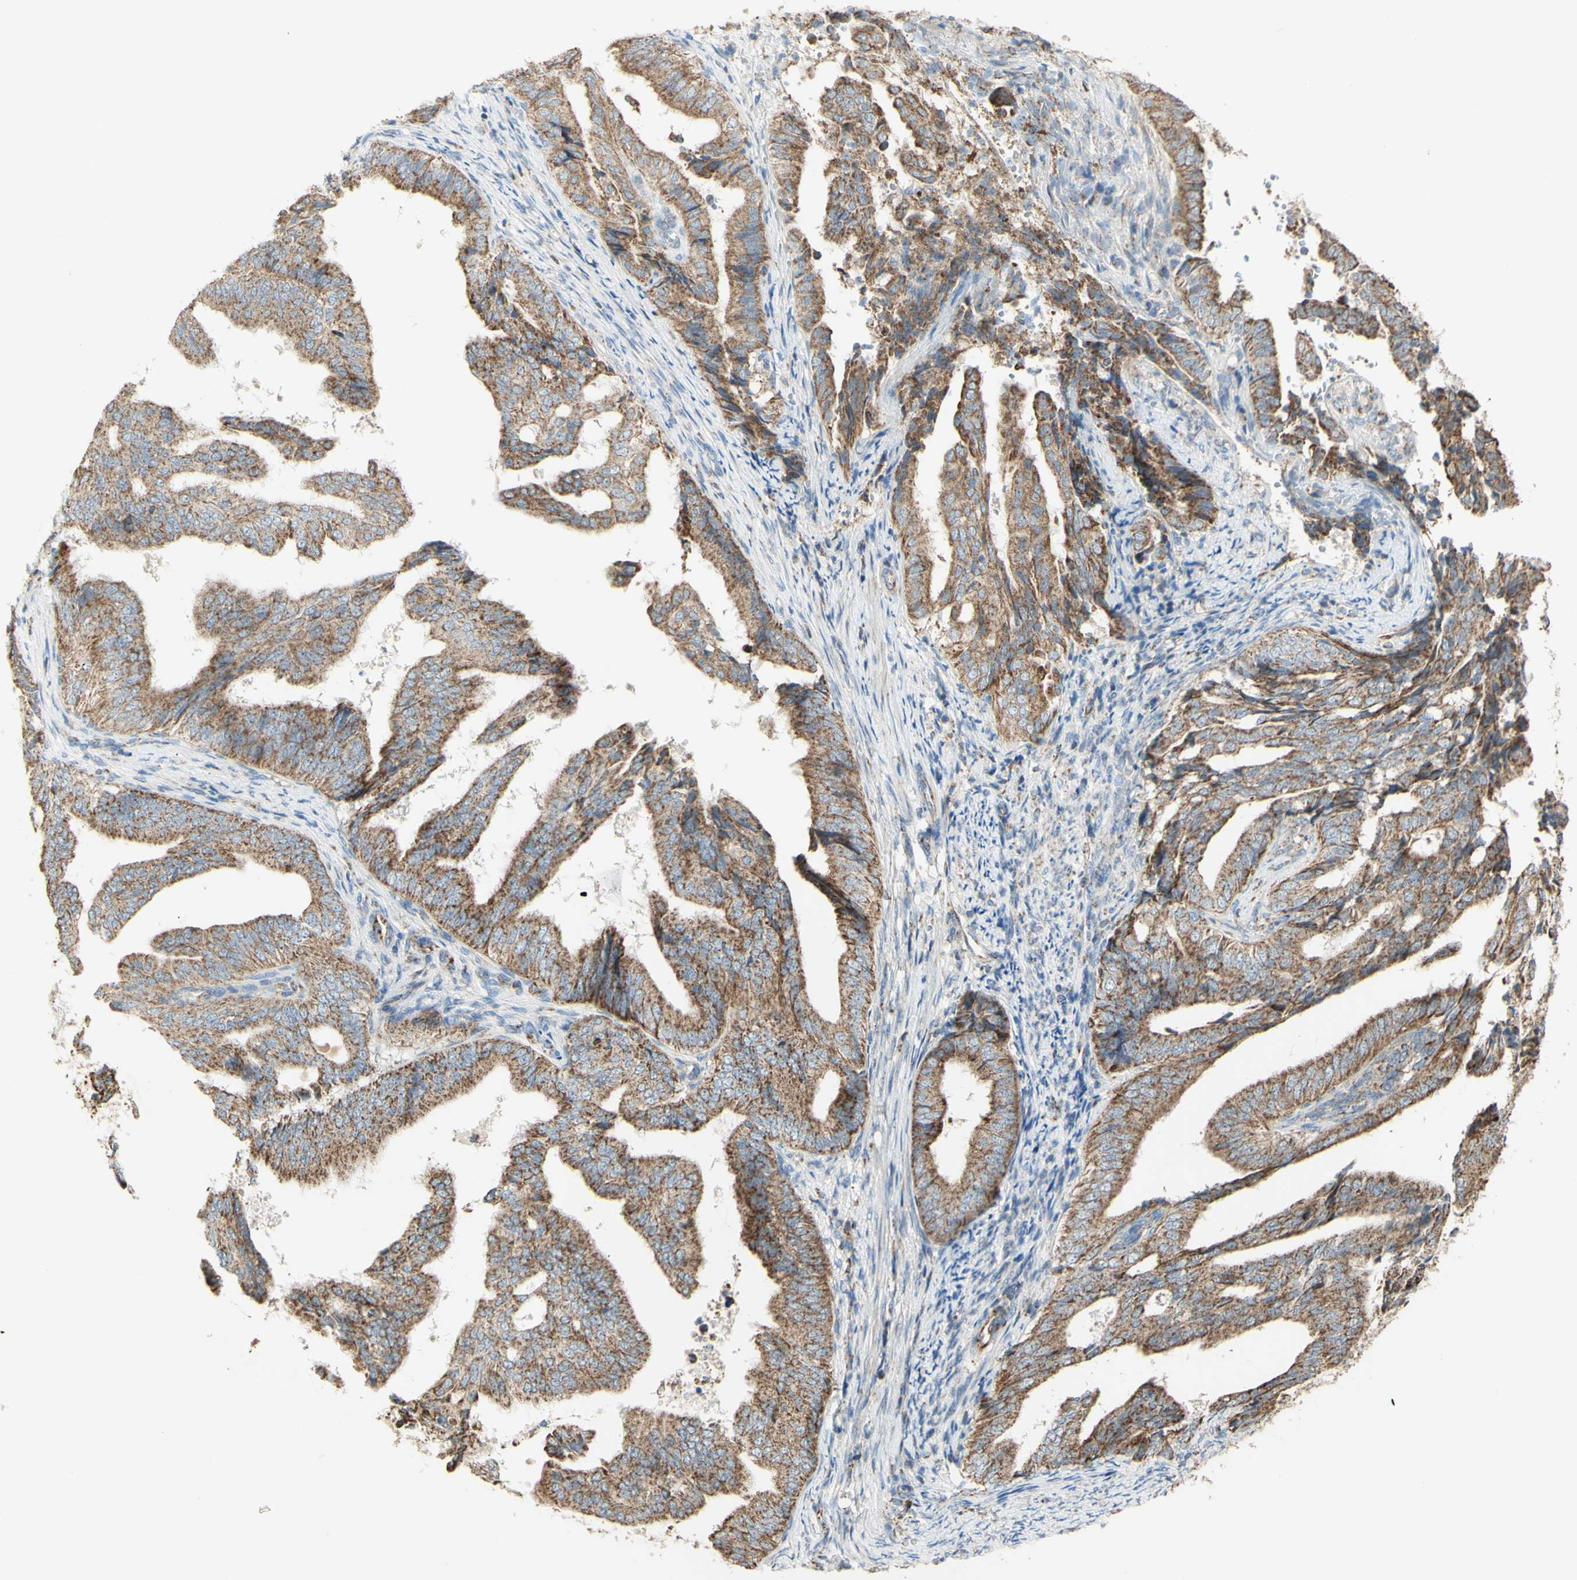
{"staining": {"intensity": "moderate", "quantity": ">75%", "location": "cytoplasmic/membranous"}, "tissue": "endometrial cancer", "cell_type": "Tumor cells", "image_type": "cancer", "snomed": [{"axis": "morphology", "description": "Adenocarcinoma, NOS"}, {"axis": "topography", "description": "Endometrium"}], "caption": "An IHC image of tumor tissue is shown. Protein staining in brown highlights moderate cytoplasmic/membranous positivity in endometrial cancer (adenocarcinoma) within tumor cells.", "gene": "LETM1", "patient": {"sex": "female", "age": 58}}